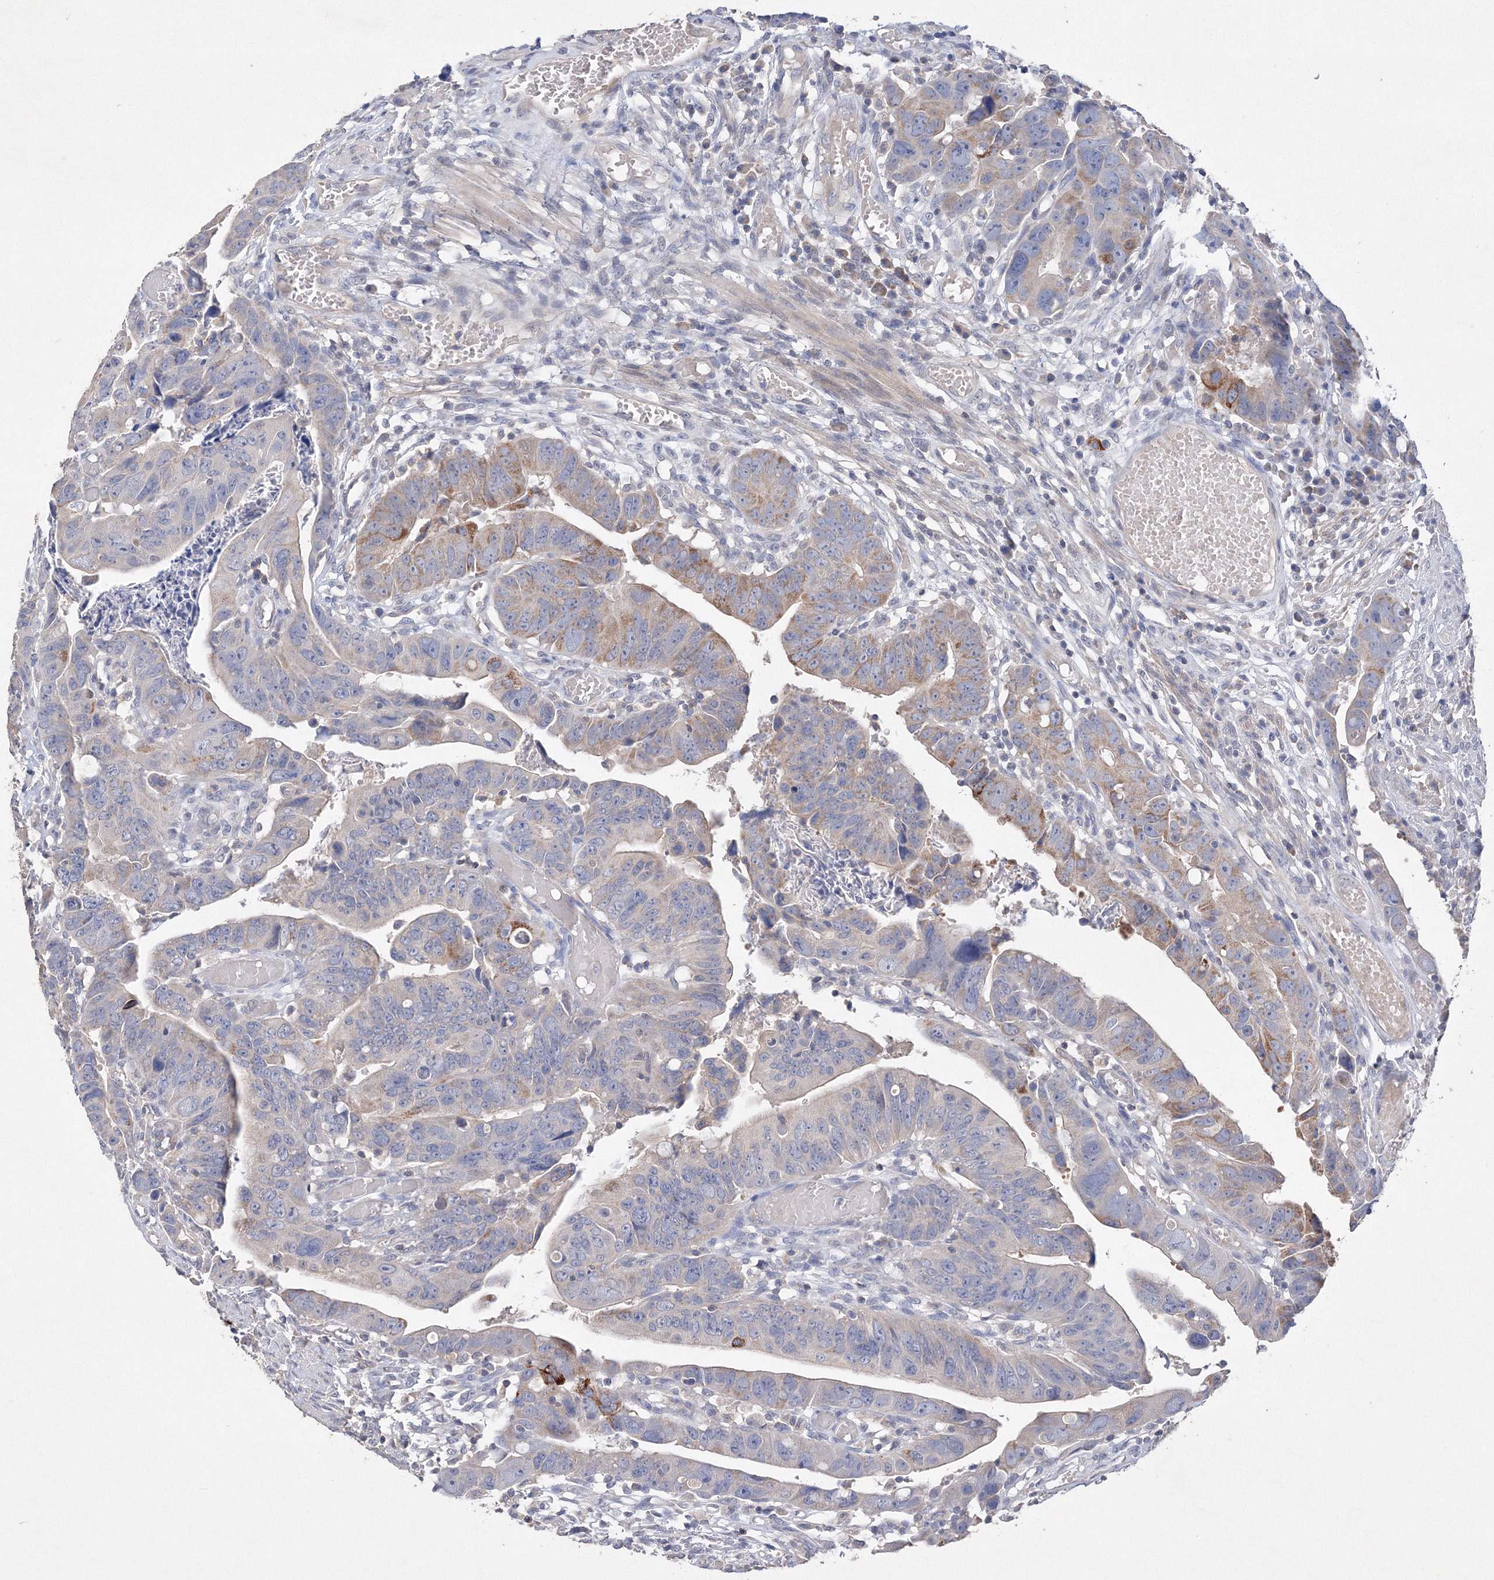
{"staining": {"intensity": "moderate", "quantity": "<25%", "location": "cytoplasmic/membranous"}, "tissue": "colorectal cancer", "cell_type": "Tumor cells", "image_type": "cancer", "snomed": [{"axis": "morphology", "description": "Adenocarcinoma, NOS"}, {"axis": "topography", "description": "Rectum"}], "caption": "A low amount of moderate cytoplasmic/membranous staining is identified in approximately <25% of tumor cells in colorectal cancer tissue.", "gene": "GLS", "patient": {"sex": "female", "age": 65}}